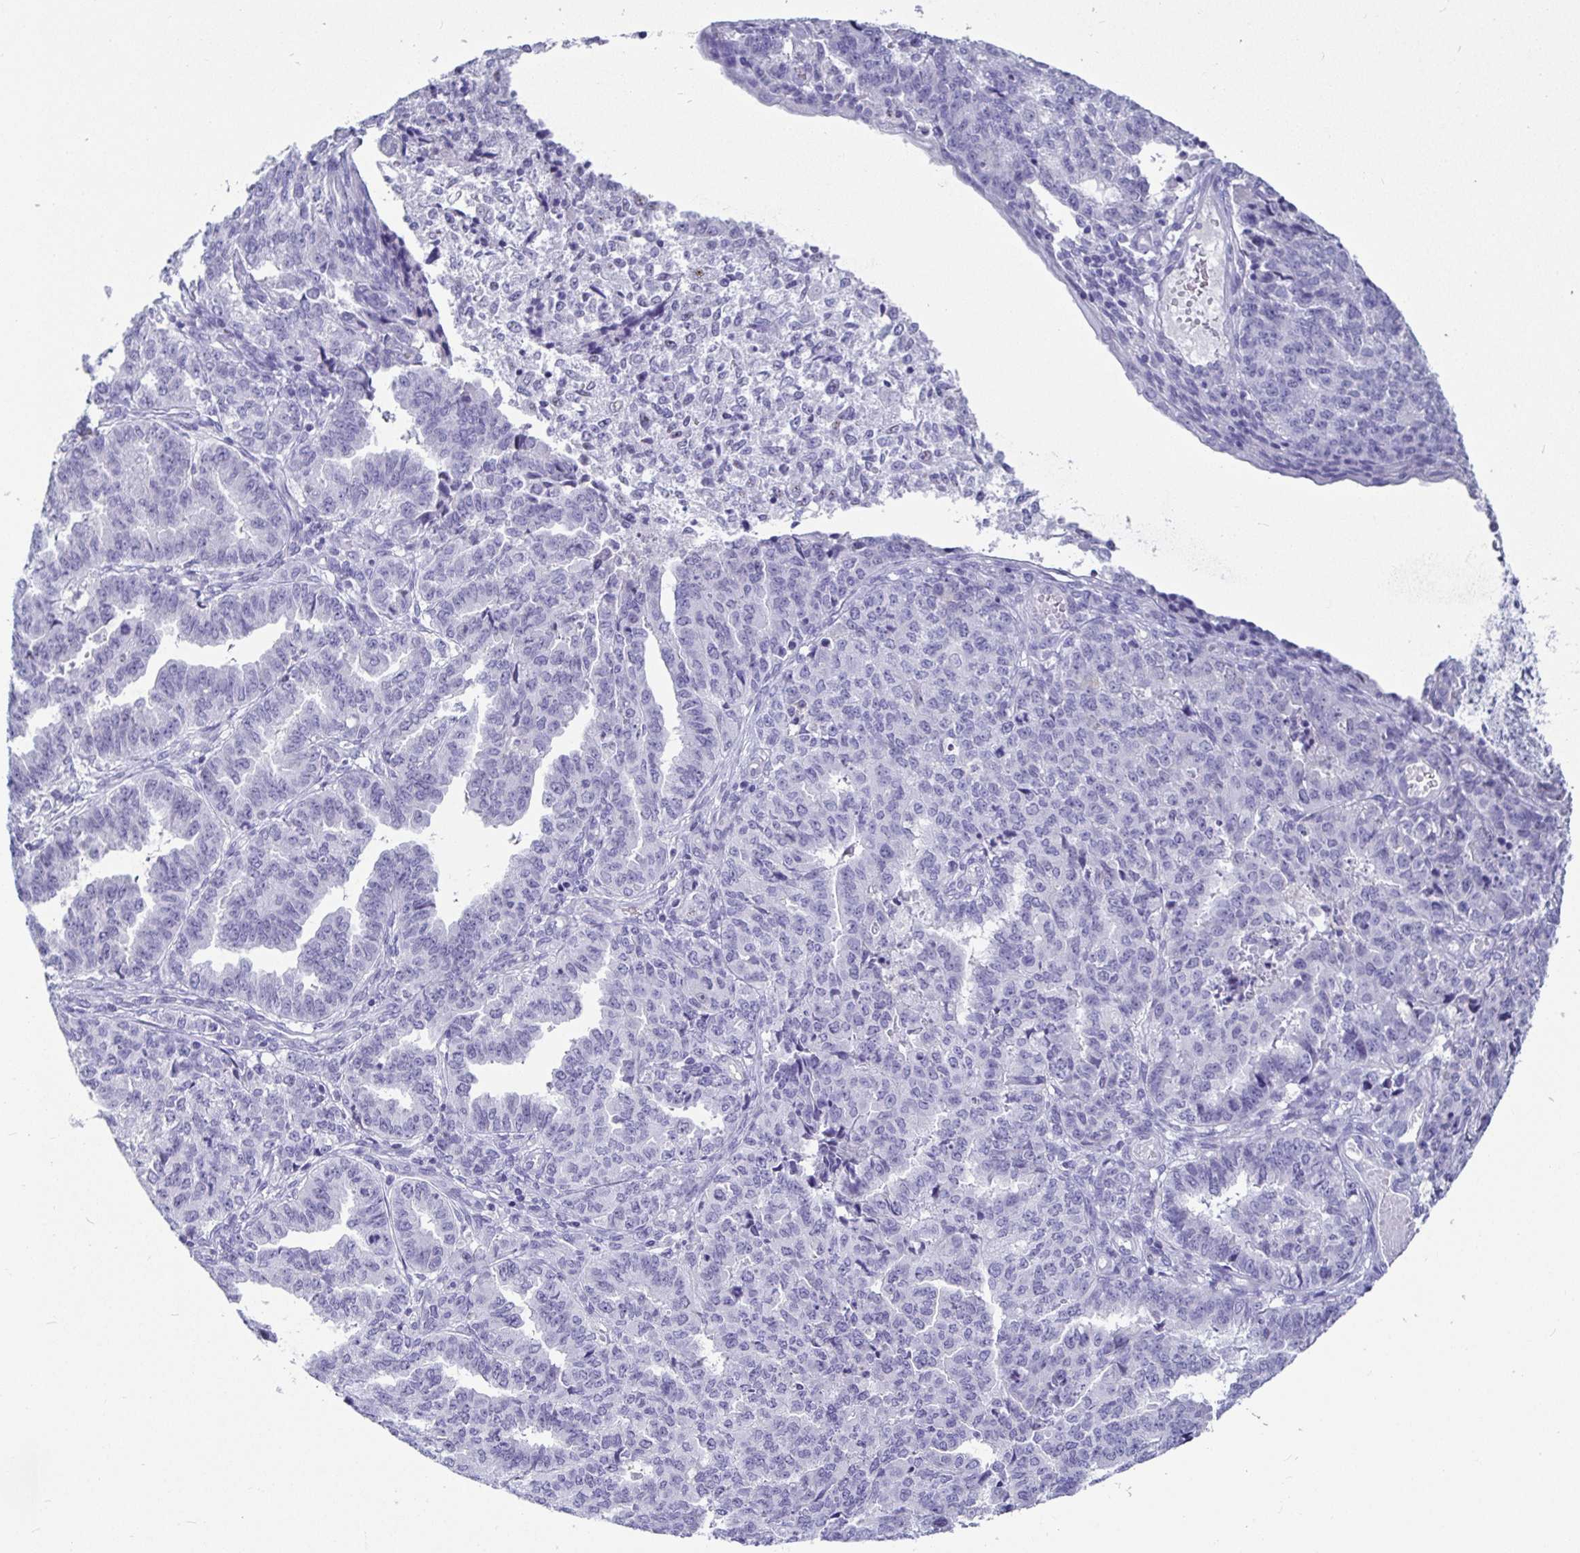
{"staining": {"intensity": "negative", "quantity": "none", "location": "none"}, "tissue": "endometrial cancer", "cell_type": "Tumor cells", "image_type": "cancer", "snomed": [{"axis": "morphology", "description": "Adenocarcinoma, NOS"}, {"axis": "topography", "description": "Endometrium"}], "caption": "Immunohistochemistry (IHC) photomicrograph of human adenocarcinoma (endometrial) stained for a protein (brown), which demonstrates no expression in tumor cells. (DAB (3,3'-diaminobenzidine) IHC with hematoxylin counter stain).", "gene": "TMEM241", "patient": {"sex": "female", "age": 50}}